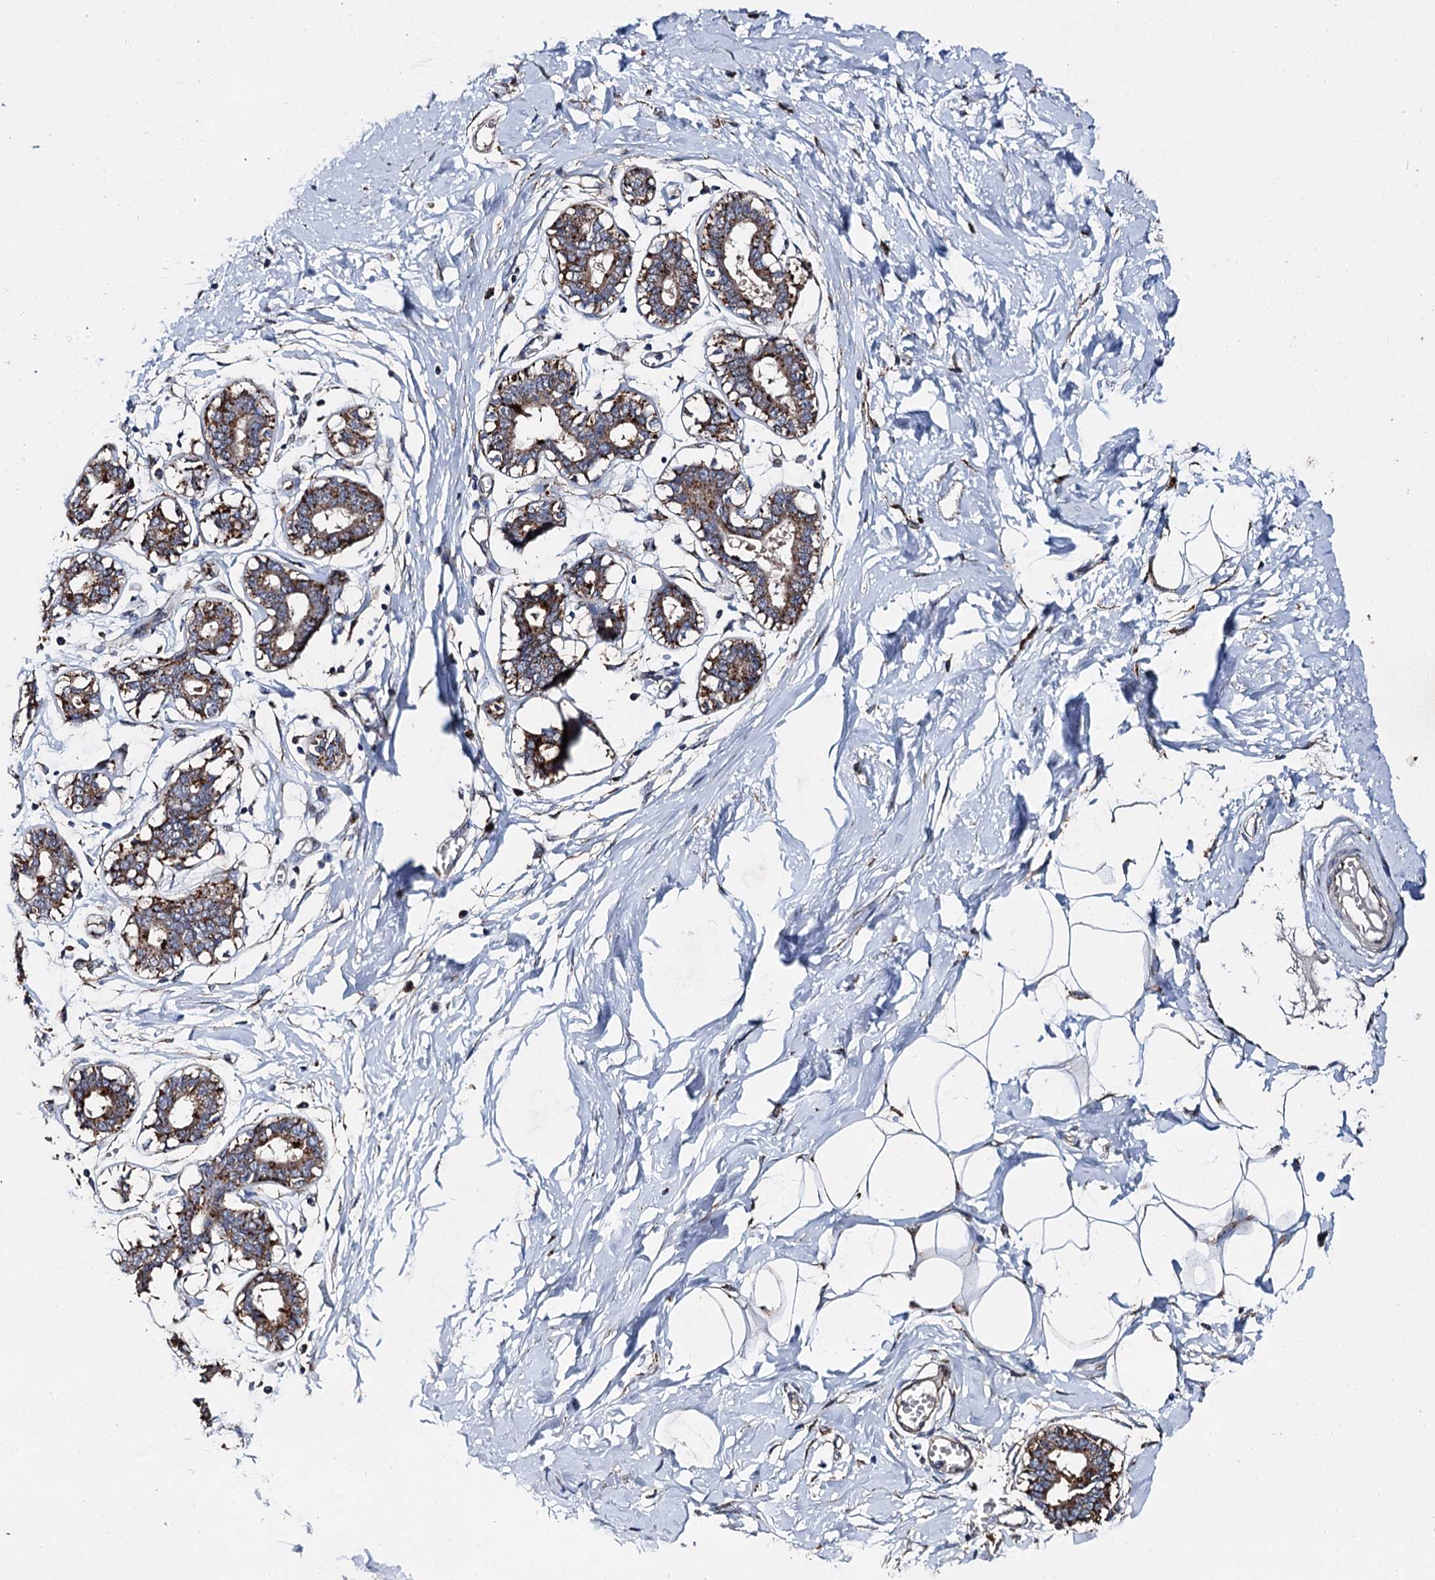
{"staining": {"intensity": "strong", "quantity": "<25%", "location": "cytoplasmic/membranous"}, "tissue": "breast", "cell_type": "Adipocytes", "image_type": "normal", "snomed": [{"axis": "morphology", "description": "Normal tissue, NOS"}, {"axis": "topography", "description": "Breast"}], "caption": "Brown immunohistochemical staining in benign breast shows strong cytoplasmic/membranous positivity in about <25% of adipocytes. (IHC, brightfield microscopy, high magnification).", "gene": "GBA1", "patient": {"sex": "female", "age": 27}}